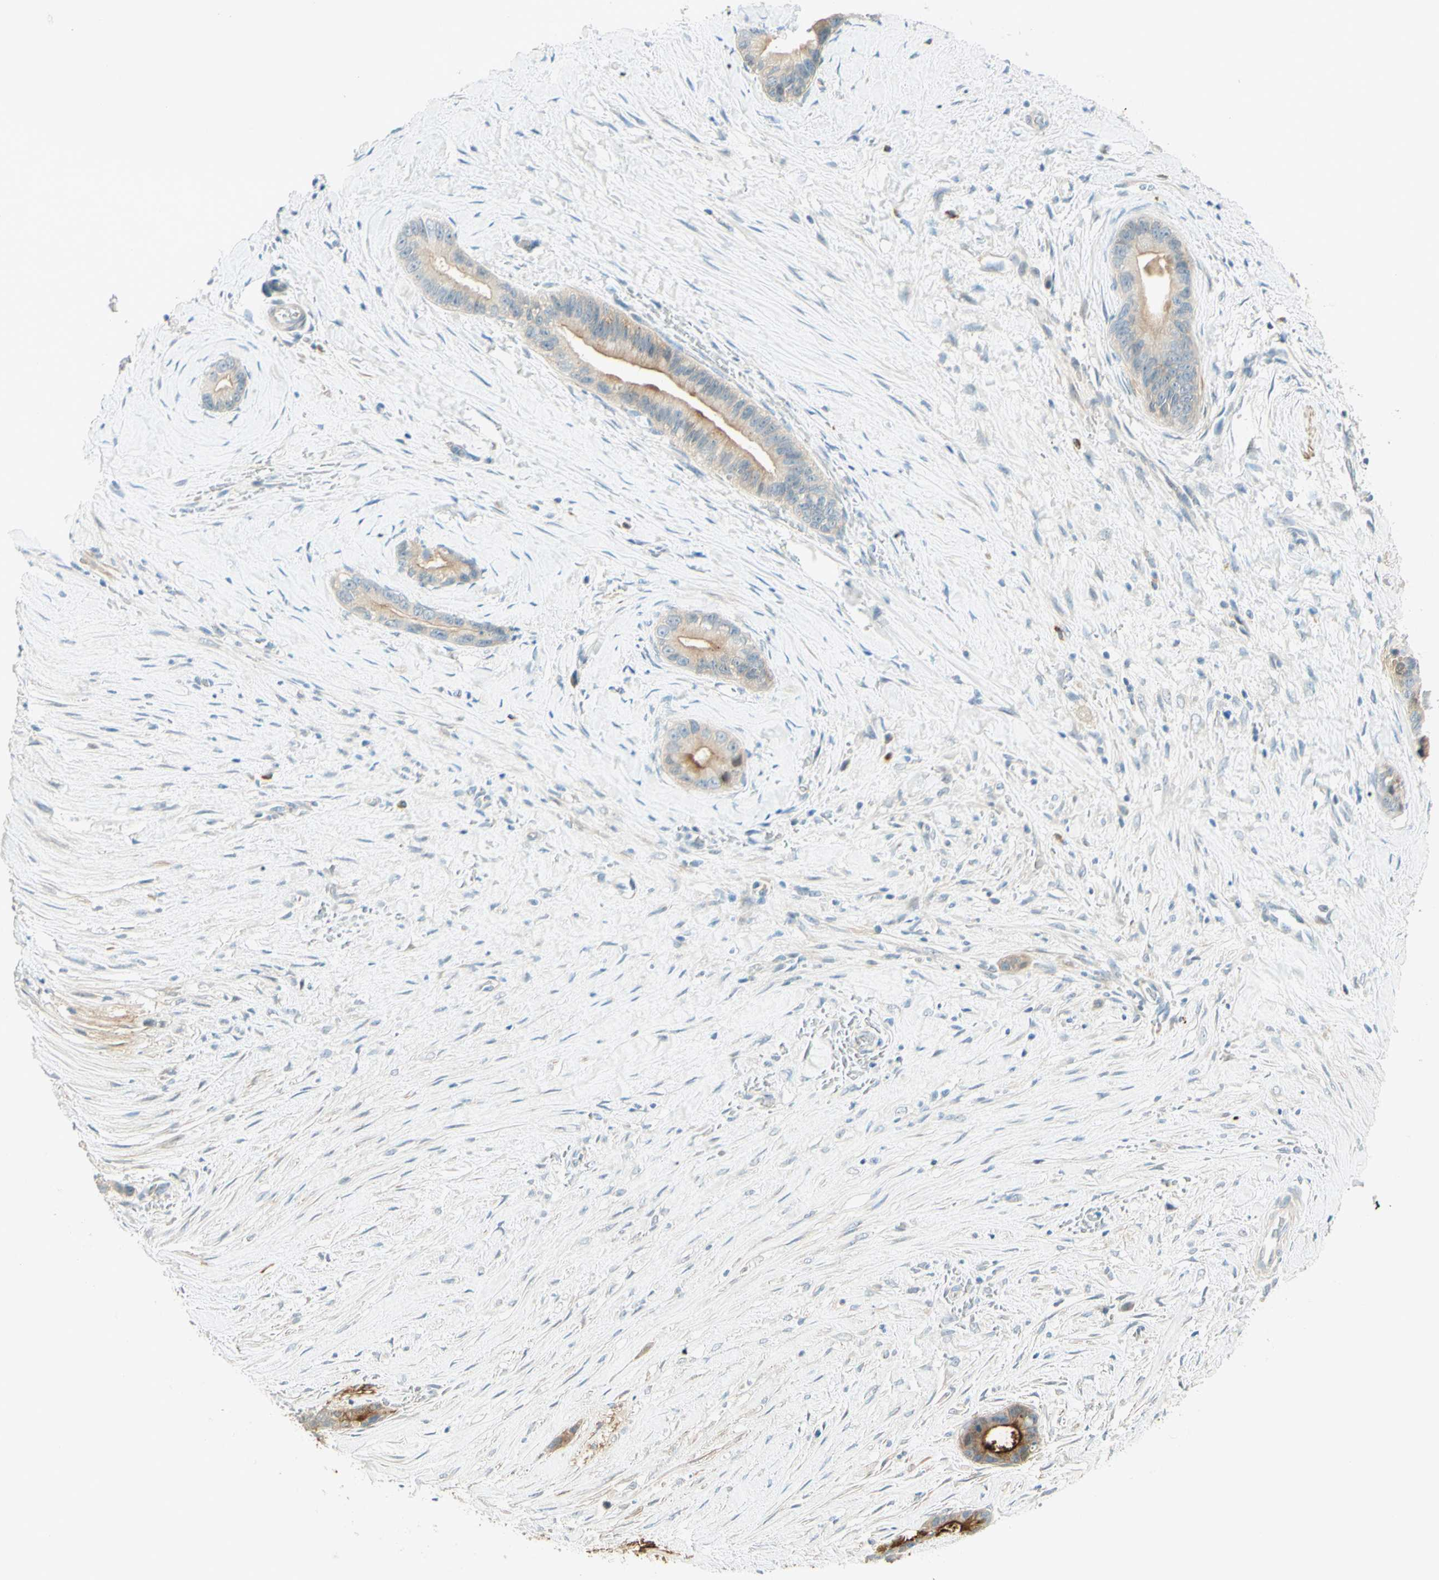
{"staining": {"intensity": "weak", "quantity": "25%-75%", "location": "cytoplasmic/membranous"}, "tissue": "liver cancer", "cell_type": "Tumor cells", "image_type": "cancer", "snomed": [{"axis": "morphology", "description": "Cholangiocarcinoma"}, {"axis": "topography", "description": "Liver"}], "caption": "A histopathology image of human liver cholangiocarcinoma stained for a protein displays weak cytoplasmic/membranous brown staining in tumor cells.", "gene": "PROM1", "patient": {"sex": "female", "age": 55}}